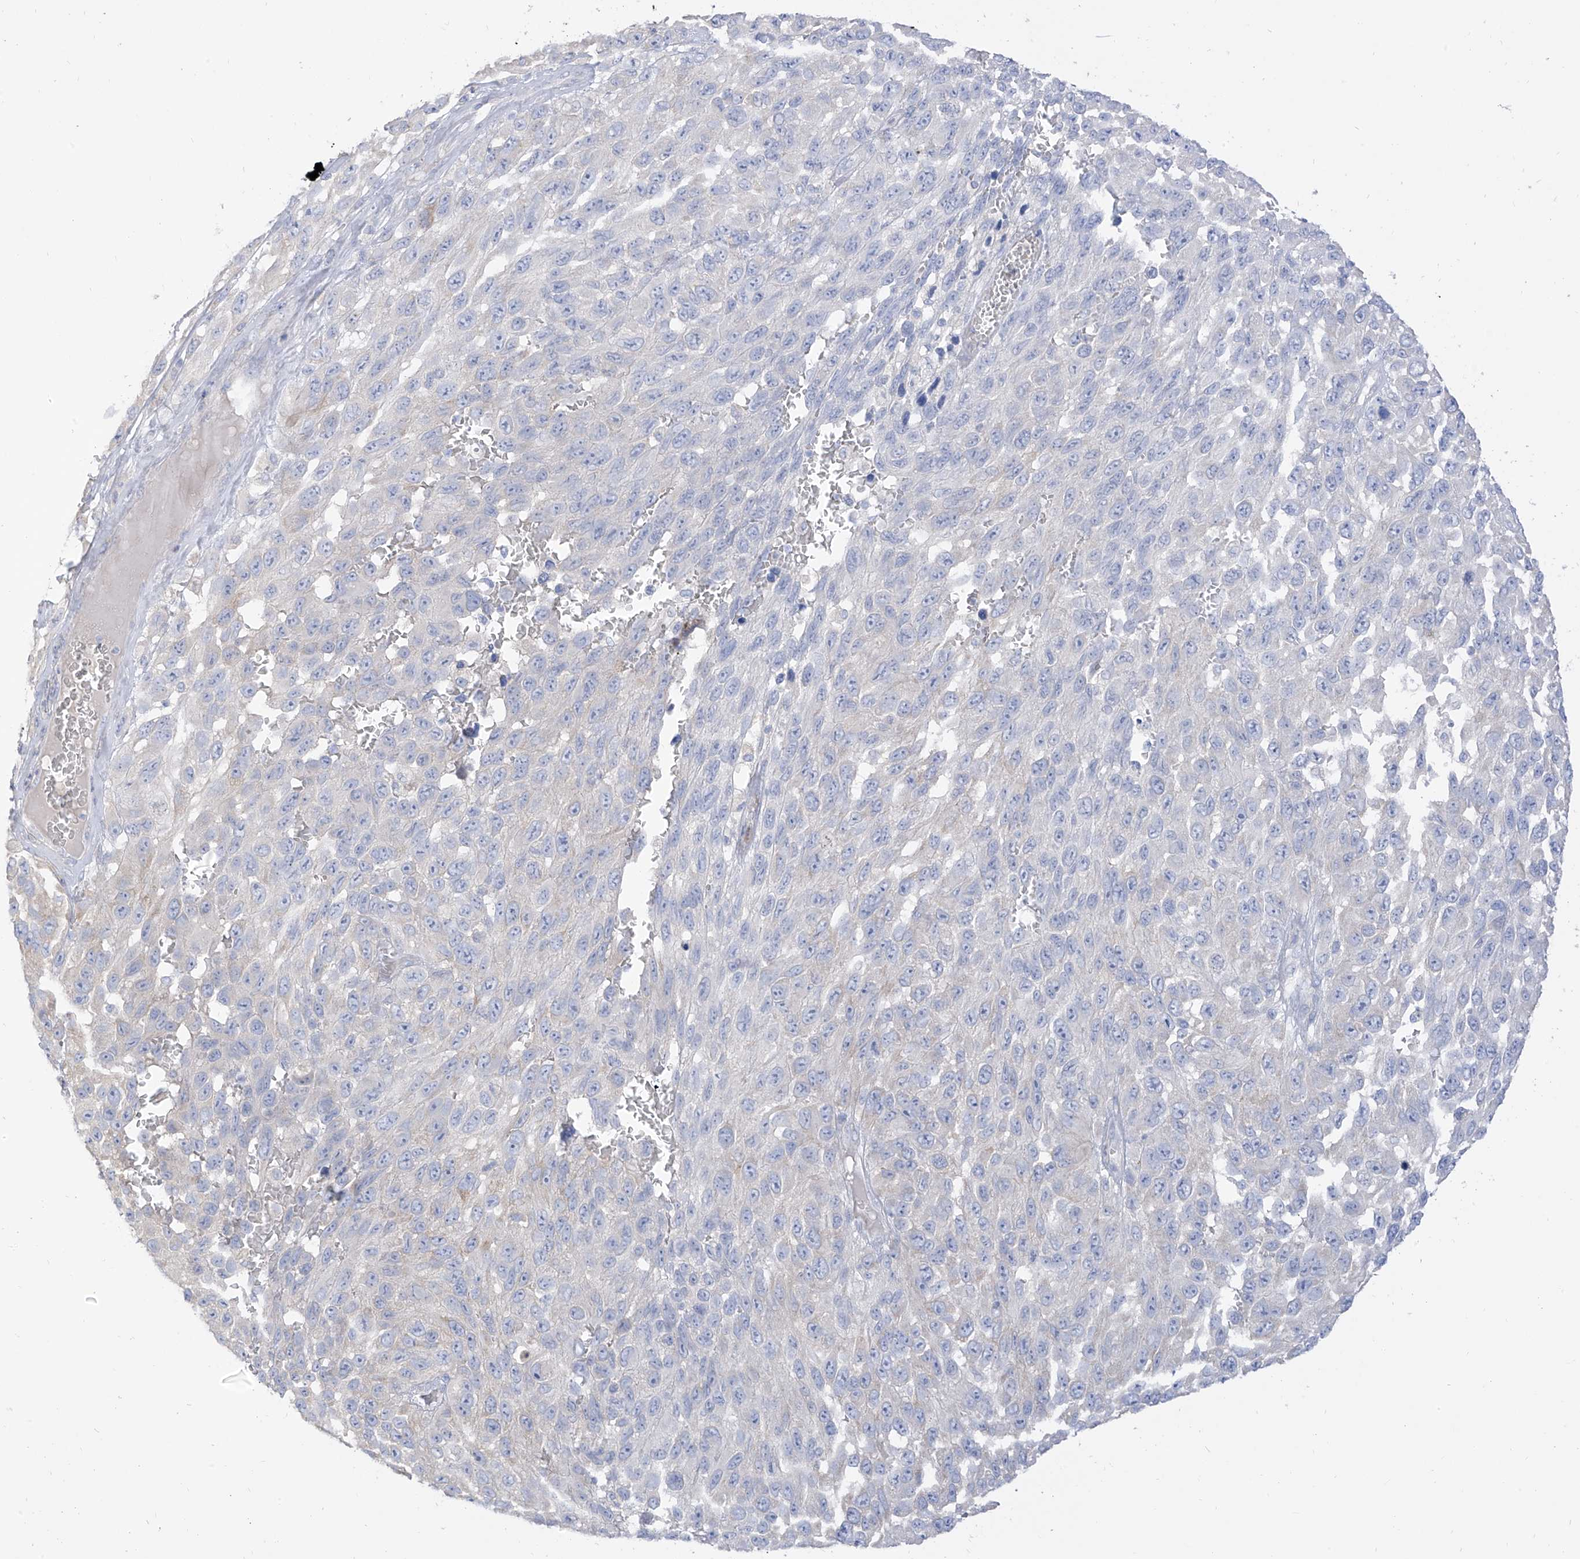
{"staining": {"intensity": "negative", "quantity": "none", "location": "none"}, "tissue": "melanoma", "cell_type": "Tumor cells", "image_type": "cancer", "snomed": [{"axis": "morphology", "description": "Malignant melanoma, NOS"}, {"axis": "topography", "description": "Skin"}], "caption": "A micrograph of human melanoma is negative for staining in tumor cells.", "gene": "ARHGEF40", "patient": {"sex": "female", "age": 96}}